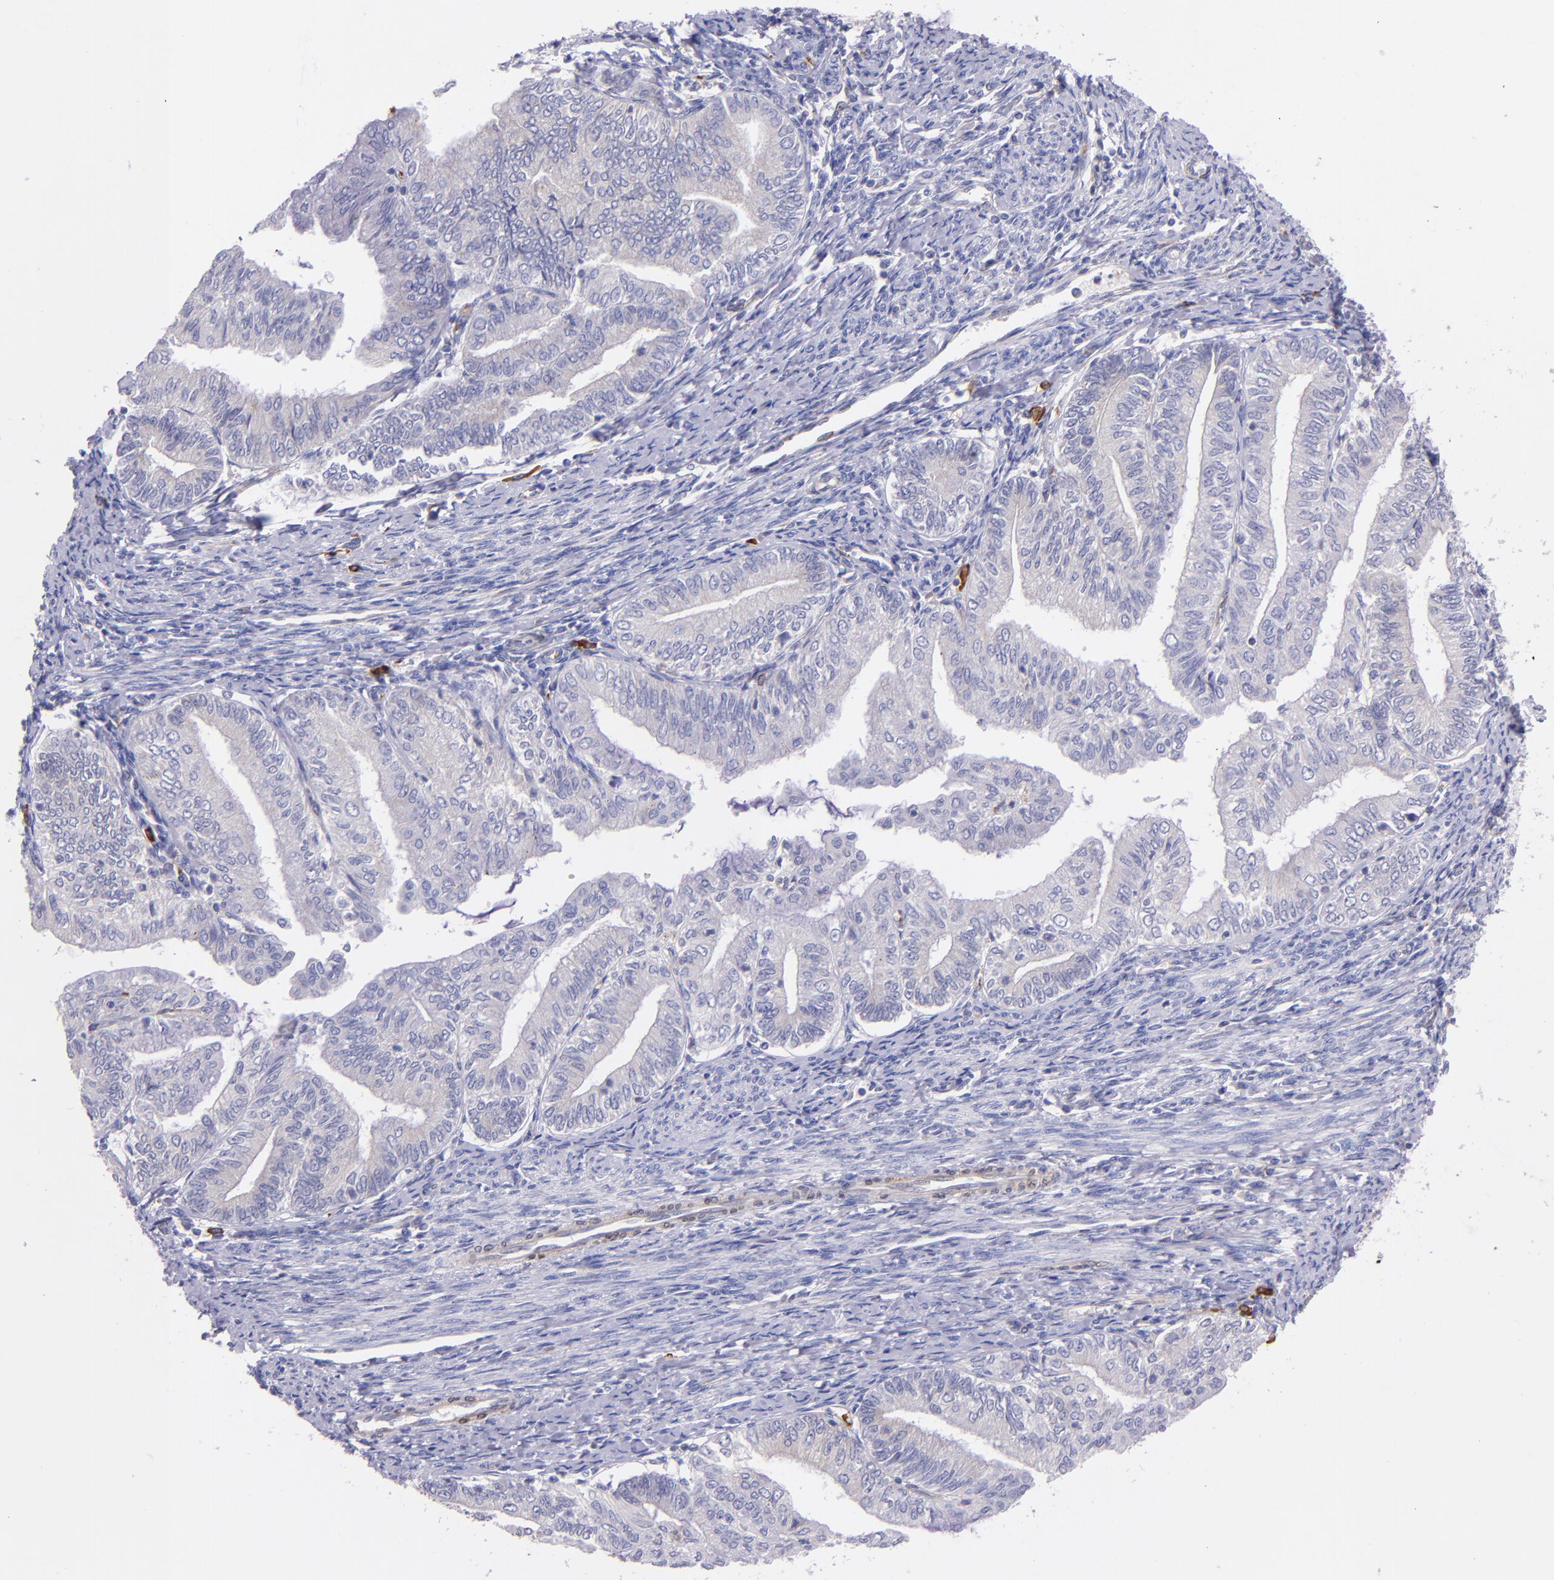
{"staining": {"intensity": "negative", "quantity": "none", "location": "none"}, "tissue": "endometrial cancer", "cell_type": "Tumor cells", "image_type": "cancer", "snomed": [{"axis": "morphology", "description": "Adenocarcinoma, NOS"}, {"axis": "topography", "description": "Endometrium"}], "caption": "Adenocarcinoma (endometrial) was stained to show a protein in brown. There is no significant staining in tumor cells.", "gene": "RET", "patient": {"sex": "female", "age": 66}}